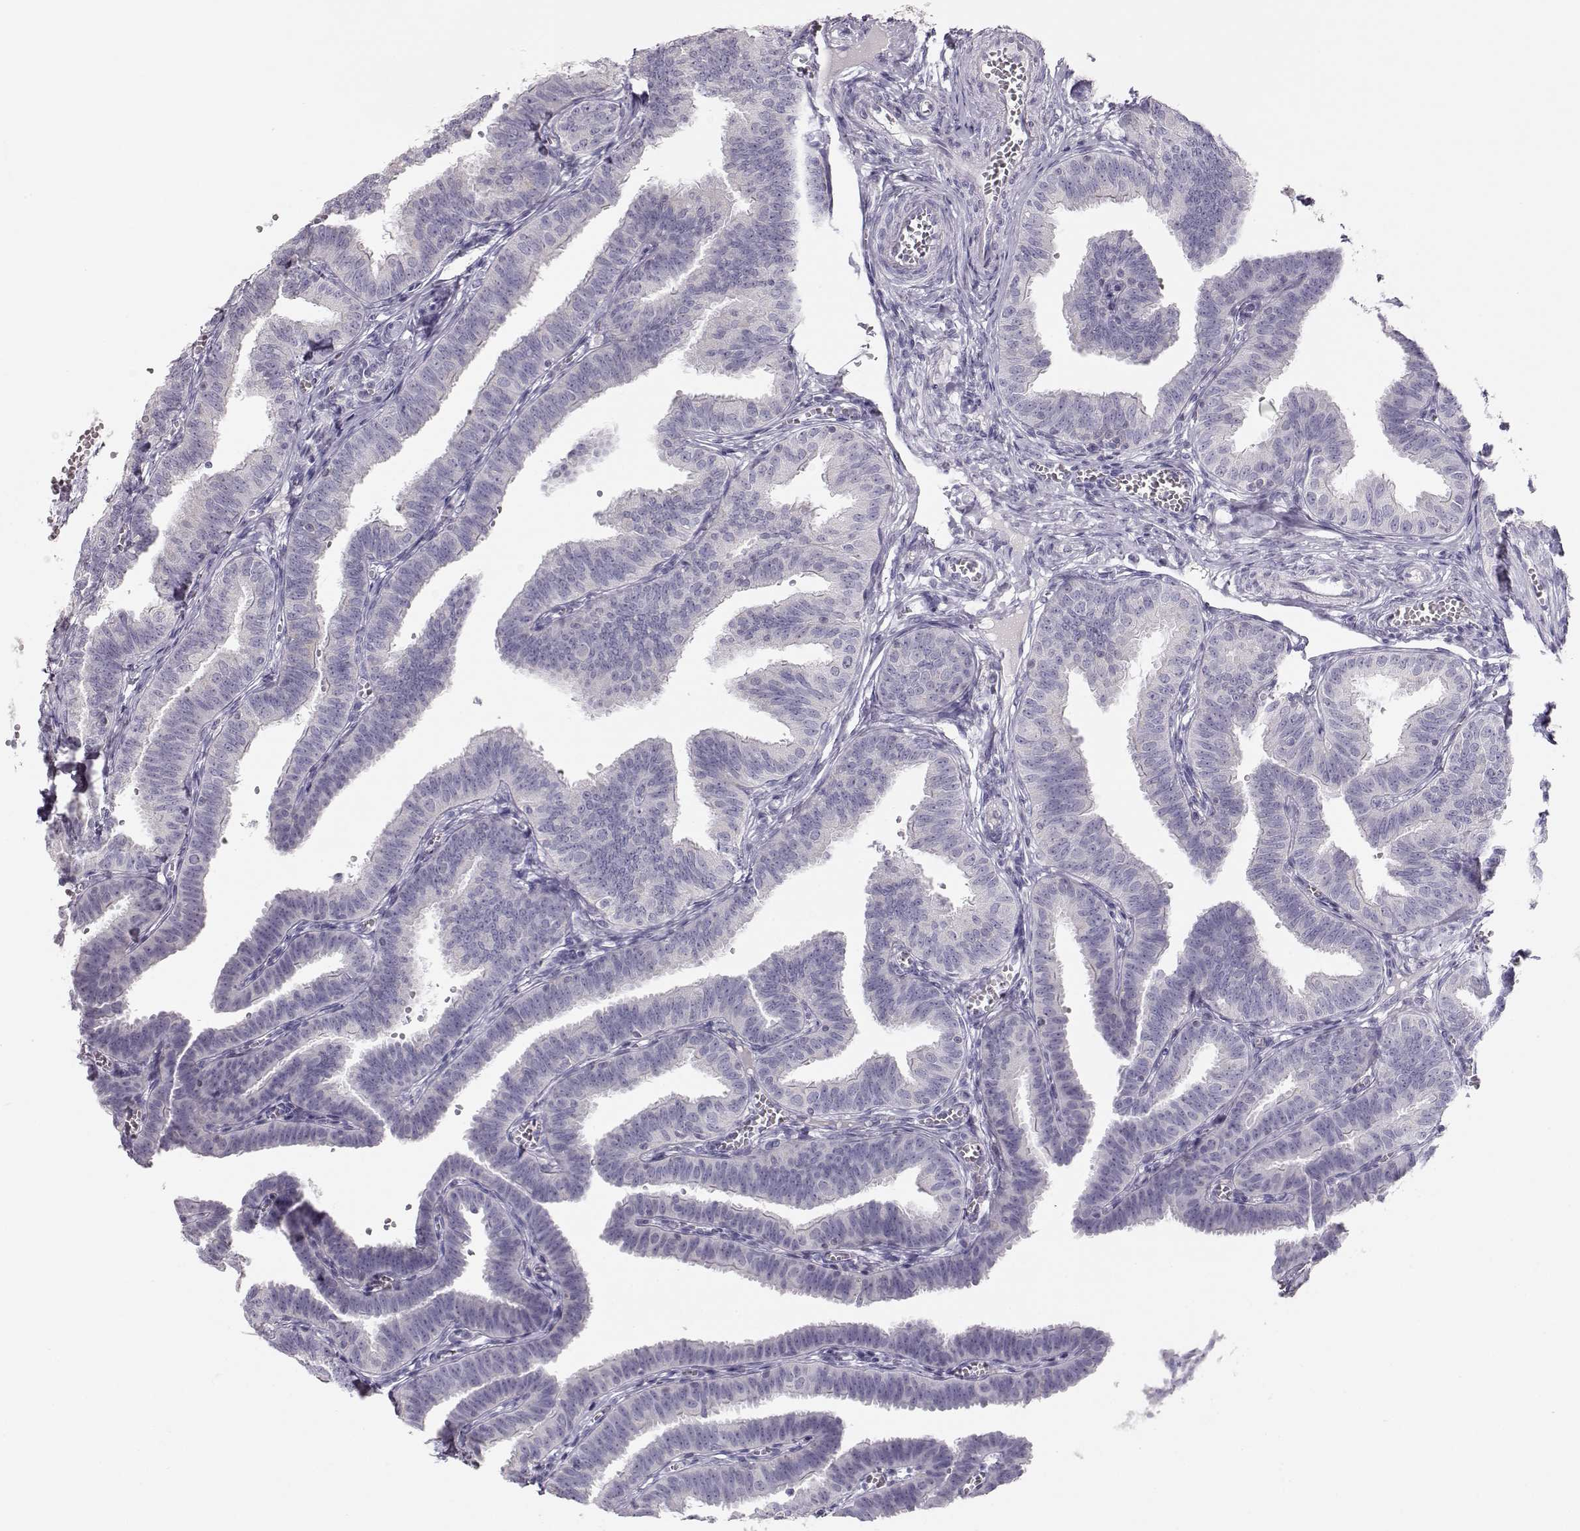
{"staining": {"intensity": "negative", "quantity": "none", "location": "none"}, "tissue": "fallopian tube", "cell_type": "Glandular cells", "image_type": "normal", "snomed": [{"axis": "morphology", "description": "Normal tissue, NOS"}, {"axis": "topography", "description": "Fallopian tube"}], "caption": "This is an immunohistochemistry photomicrograph of unremarkable fallopian tube. There is no expression in glandular cells.", "gene": "FAM166A", "patient": {"sex": "female", "age": 25}}